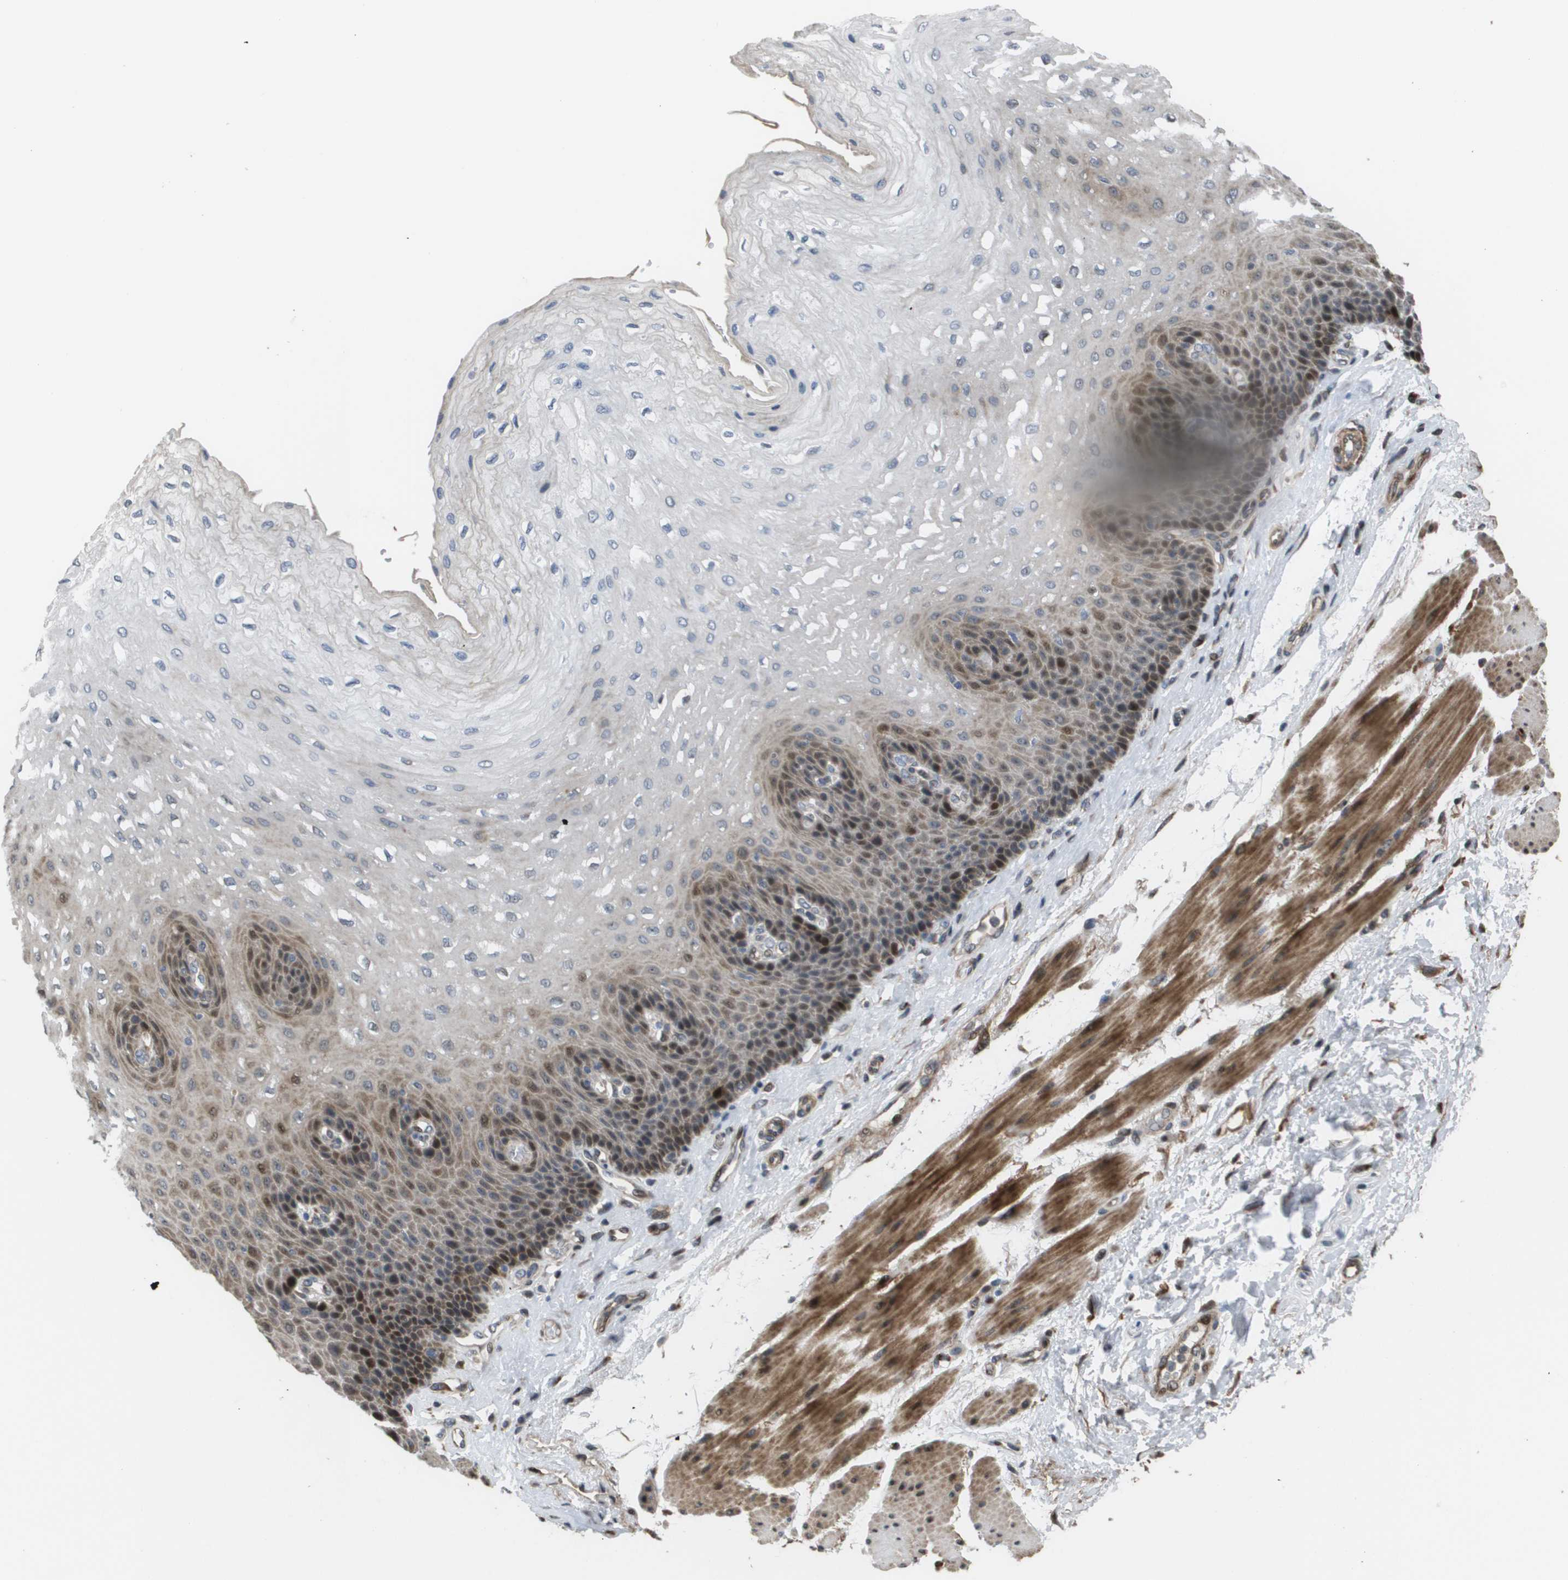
{"staining": {"intensity": "moderate", "quantity": "<25%", "location": "cytoplasmic/membranous,nuclear"}, "tissue": "esophagus", "cell_type": "Squamous epithelial cells", "image_type": "normal", "snomed": [{"axis": "morphology", "description": "Normal tissue, NOS"}, {"axis": "topography", "description": "Esophagus"}], "caption": "A high-resolution micrograph shows immunohistochemistry (IHC) staining of unremarkable esophagus, which shows moderate cytoplasmic/membranous,nuclear staining in about <25% of squamous epithelial cells.", "gene": "AXIN2", "patient": {"sex": "female", "age": 72}}